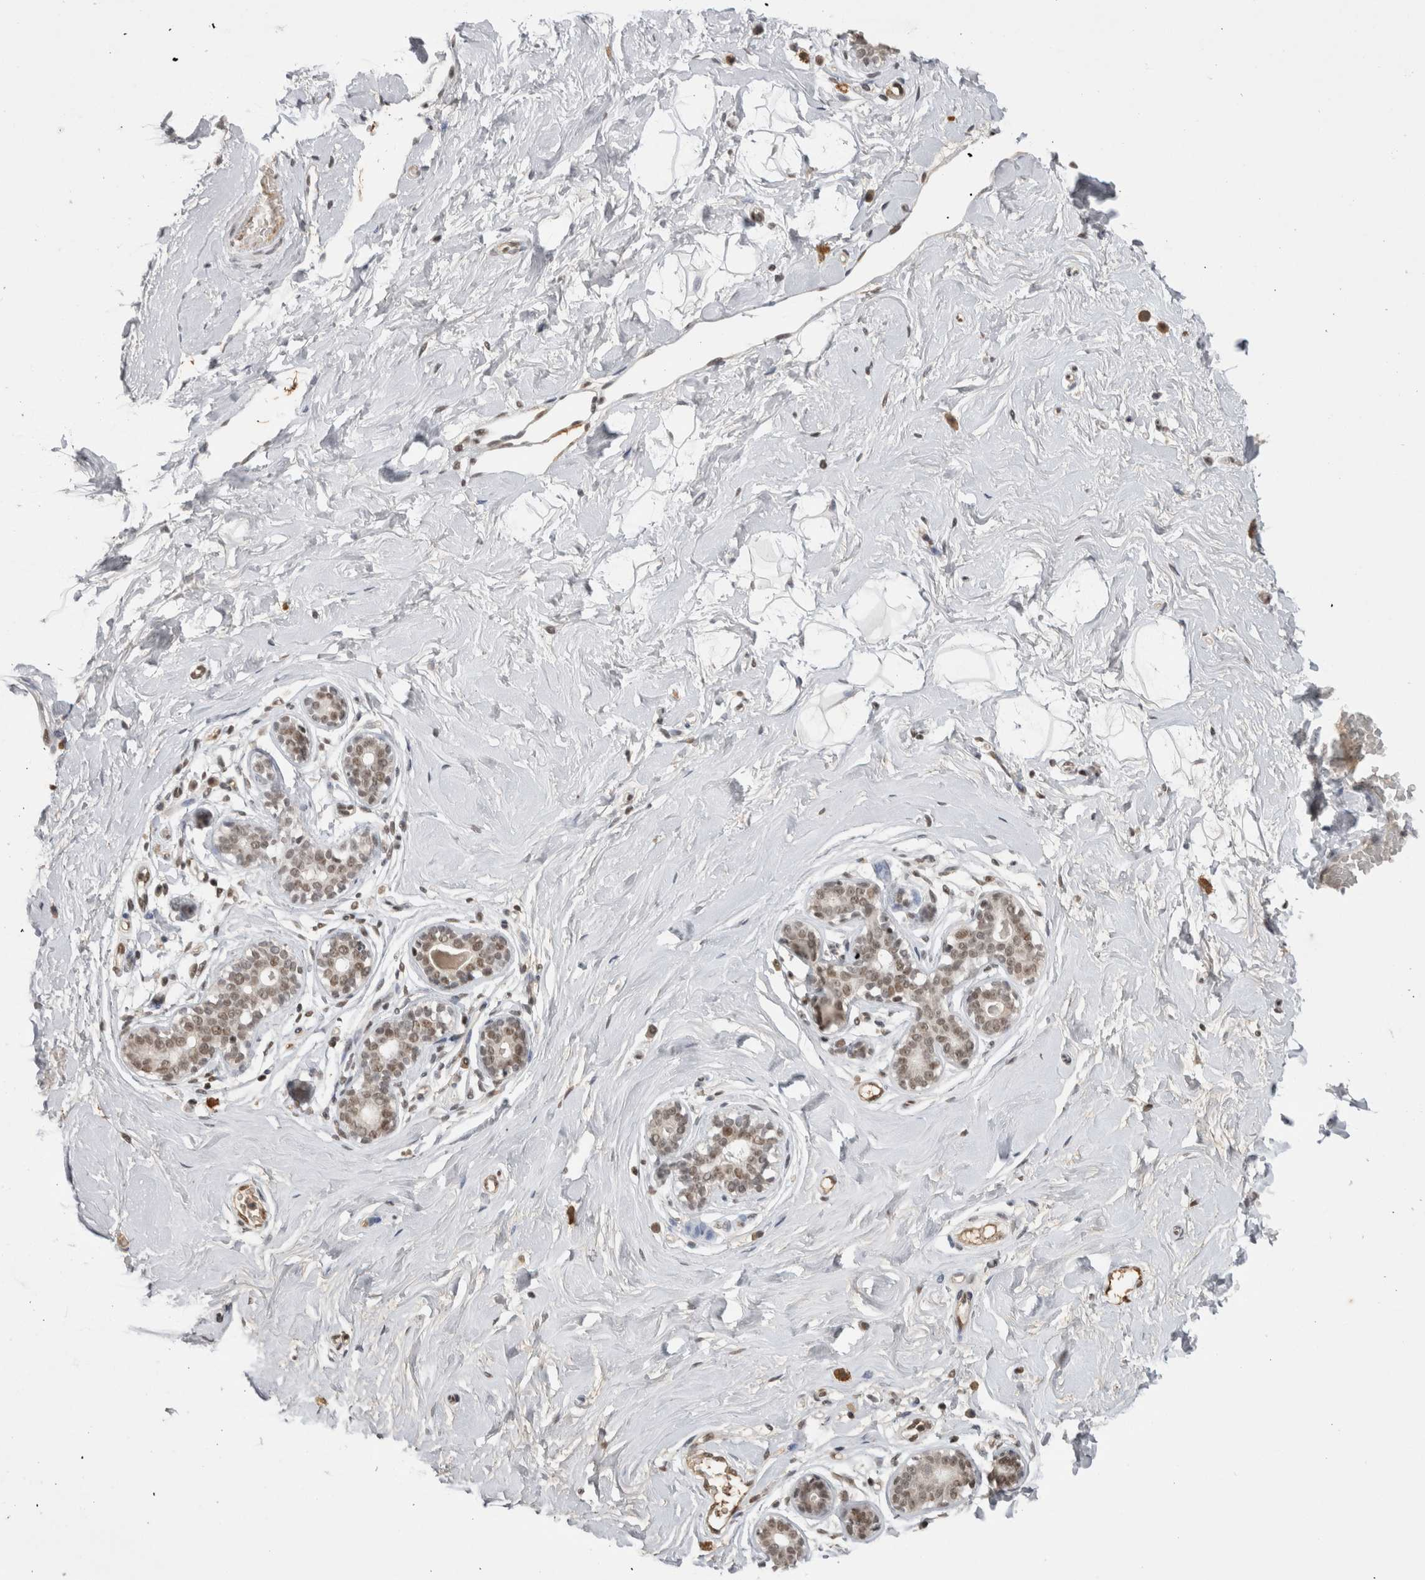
{"staining": {"intensity": "weak", "quantity": "25%-75%", "location": "nuclear"}, "tissue": "breast", "cell_type": "Adipocytes", "image_type": "normal", "snomed": [{"axis": "morphology", "description": "Normal tissue, NOS"}, {"axis": "morphology", "description": "Adenoma, NOS"}, {"axis": "topography", "description": "Breast"}], "caption": "Breast stained with IHC reveals weak nuclear expression in approximately 25%-75% of adipocytes.", "gene": "DAXX", "patient": {"sex": "female", "age": 23}}